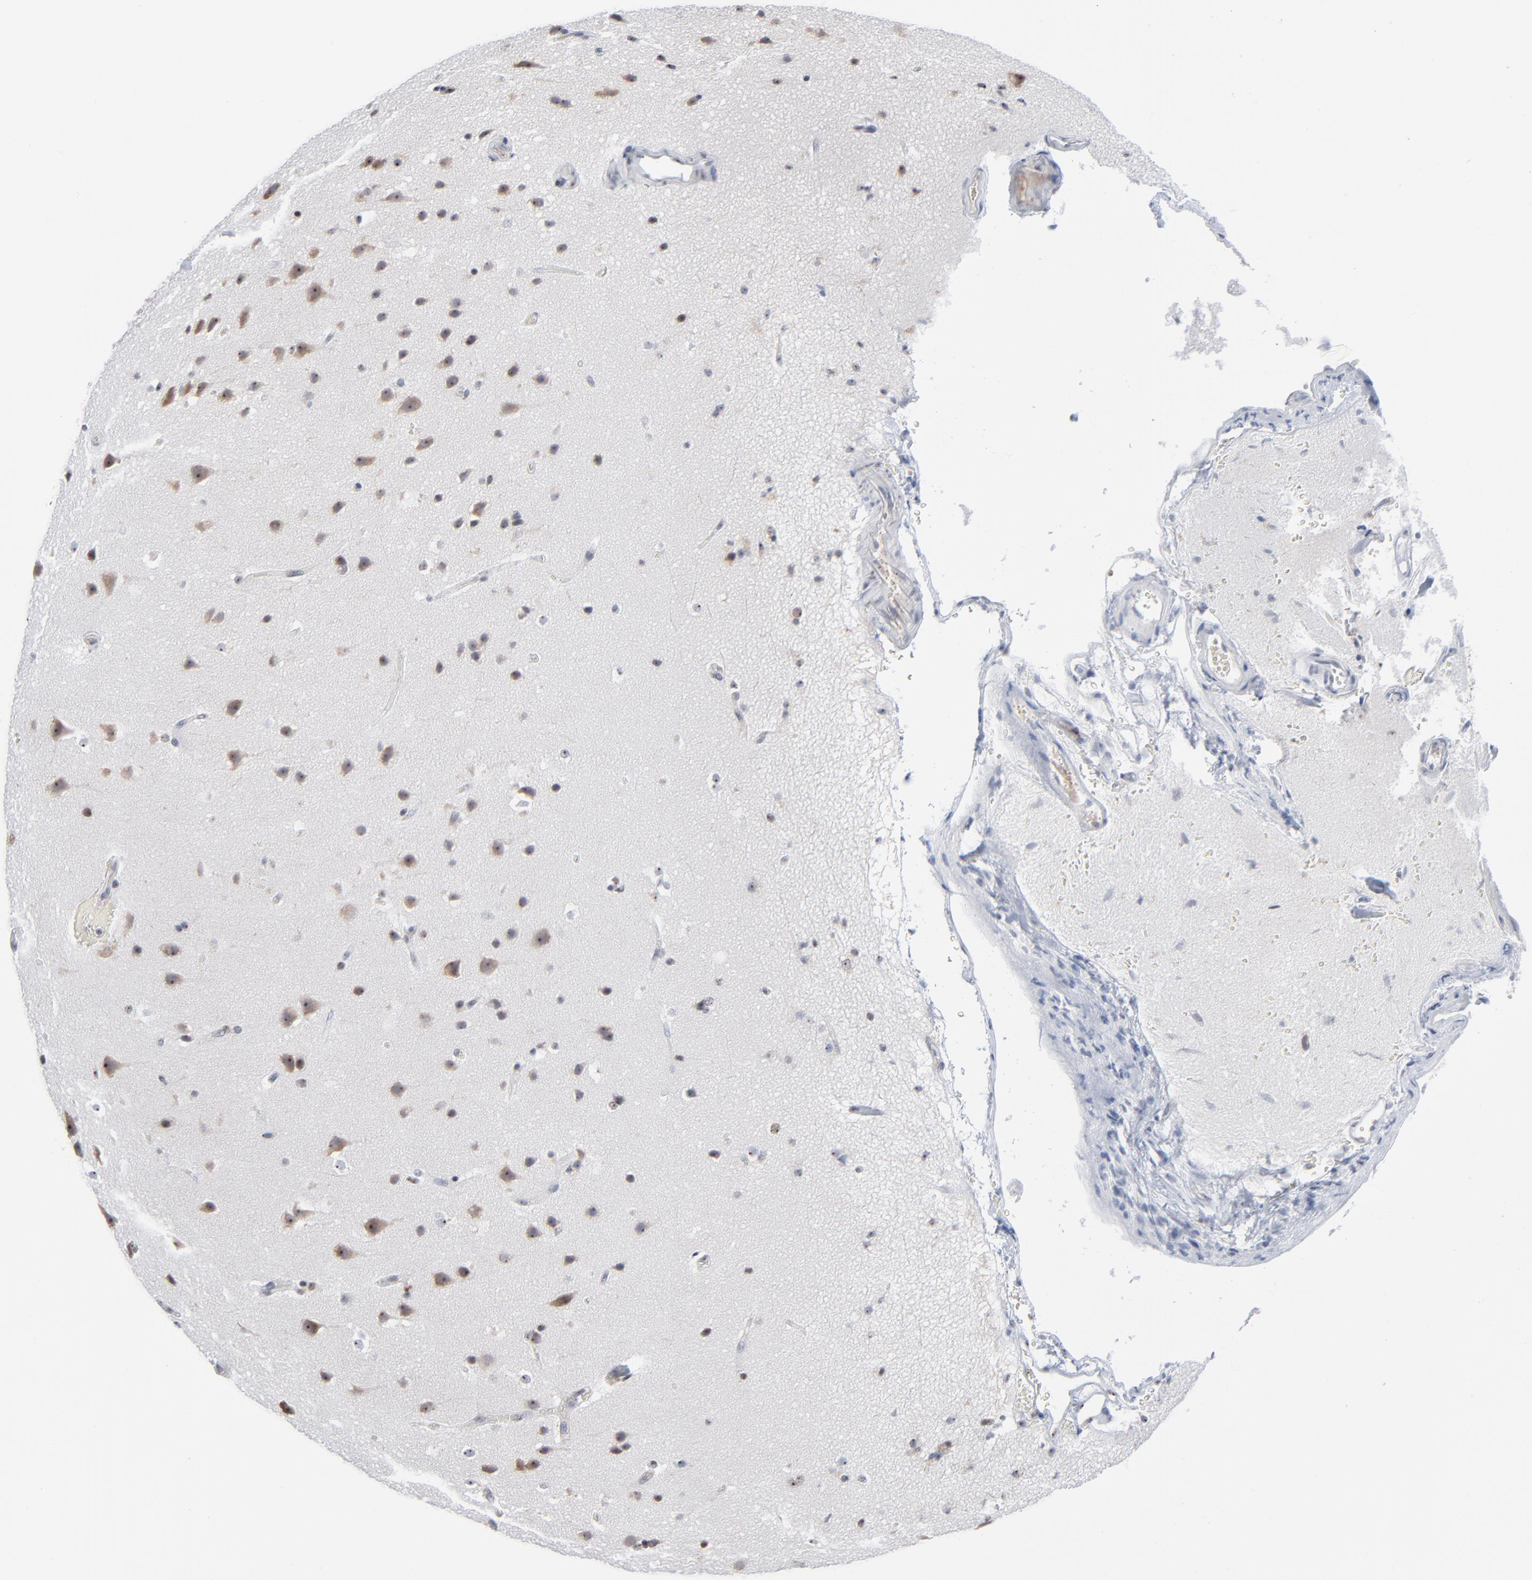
{"staining": {"intensity": "weak", "quantity": "25%-75%", "location": "cytoplasmic/membranous"}, "tissue": "glioma", "cell_type": "Tumor cells", "image_type": "cancer", "snomed": [{"axis": "morphology", "description": "Glioma, malignant, Low grade"}, {"axis": "topography", "description": "Cerebral cortex"}], "caption": "There is low levels of weak cytoplasmic/membranous staining in tumor cells of low-grade glioma (malignant), as demonstrated by immunohistochemical staining (brown color).", "gene": "MPHOSPH6", "patient": {"sex": "female", "age": 47}}